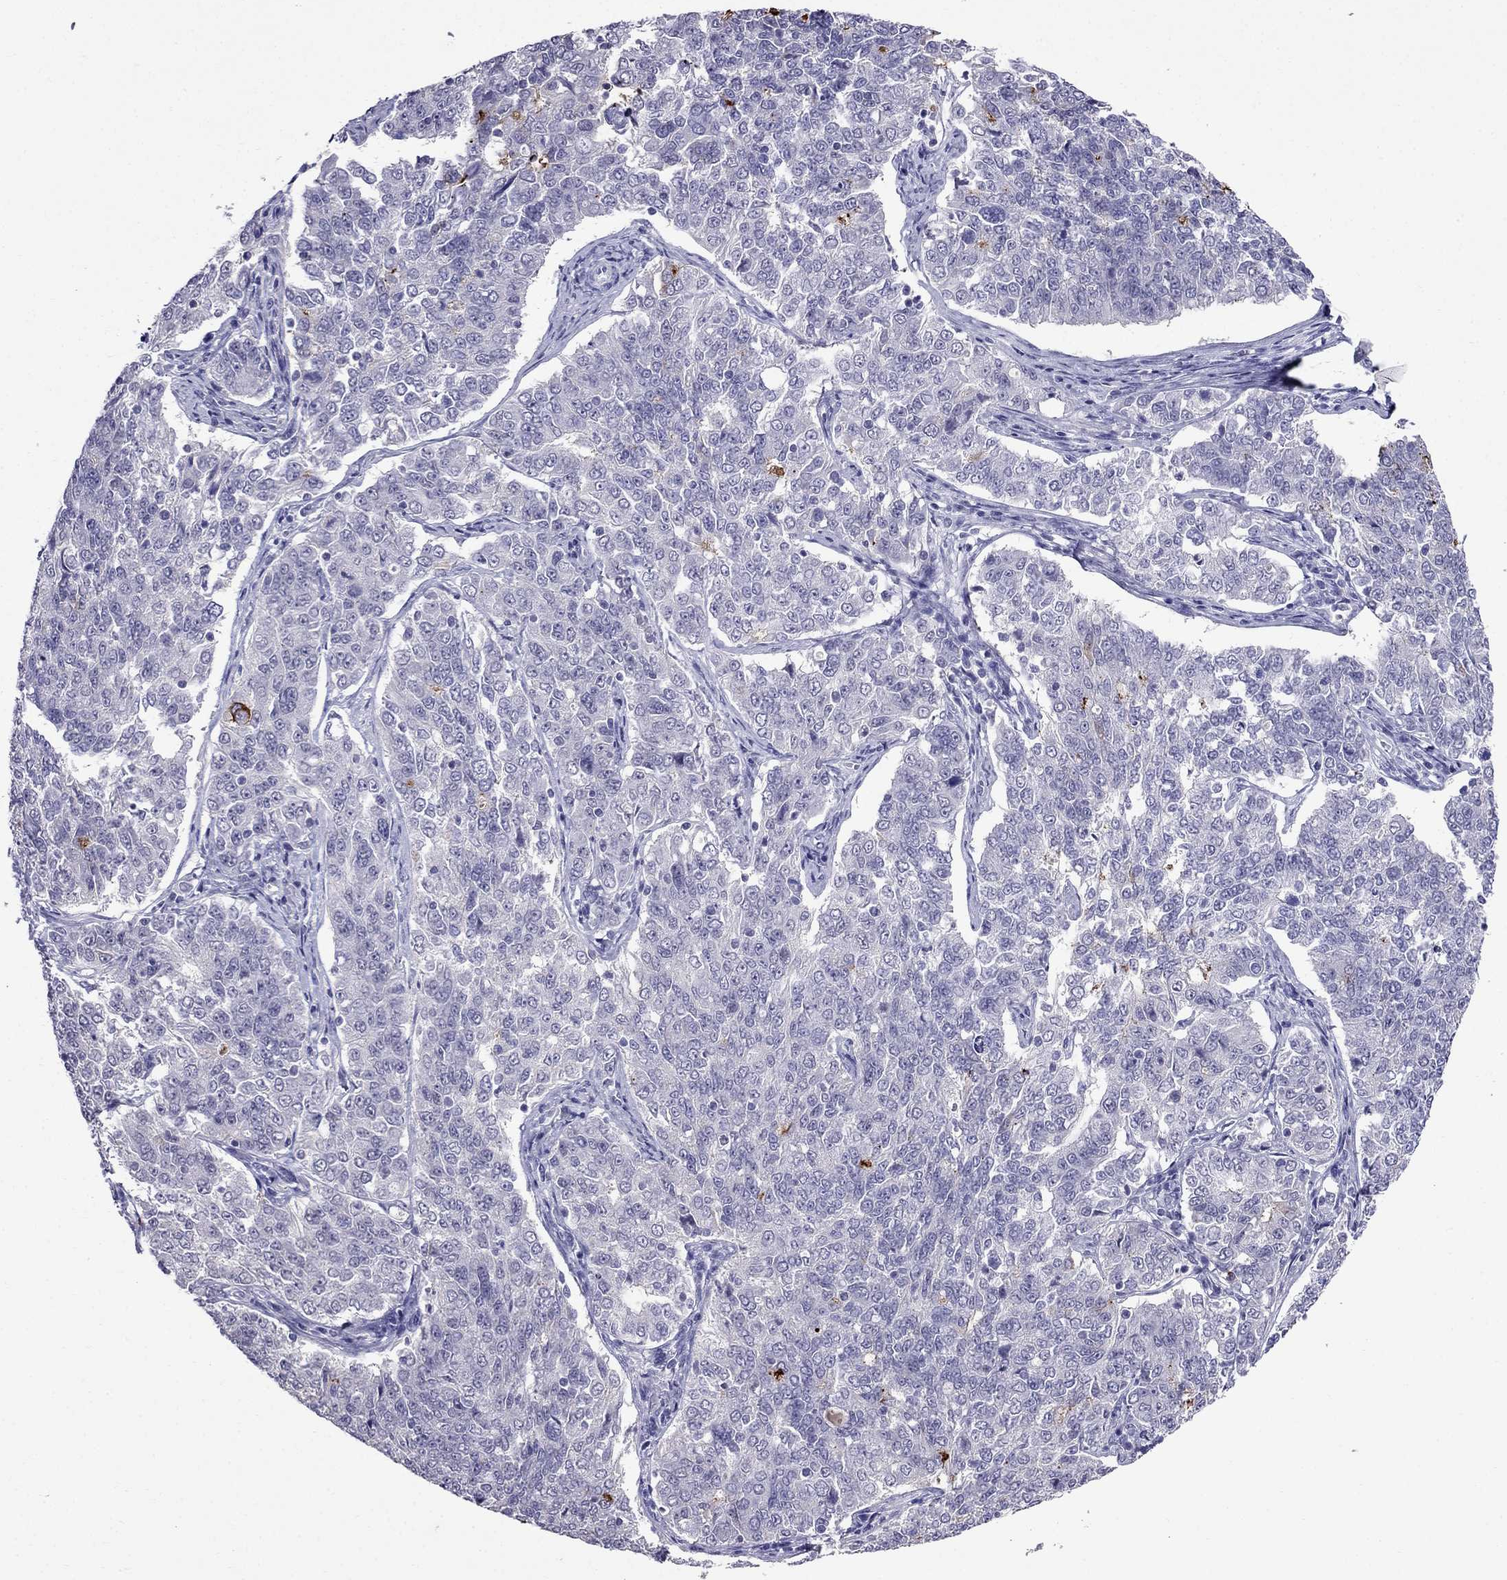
{"staining": {"intensity": "negative", "quantity": "none", "location": "none"}, "tissue": "endometrial cancer", "cell_type": "Tumor cells", "image_type": "cancer", "snomed": [{"axis": "morphology", "description": "Adenocarcinoma, NOS"}, {"axis": "topography", "description": "Endometrium"}], "caption": "Tumor cells are negative for brown protein staining in adenocarcinoma (endometrial). (Stains: DAB immunohistochemistry (IHC) with hematoxylin counter stain, Microscopy: brightfield microscopy at high magnification).", "gene": "OLFM4", "patient": {"sex": "female", "age": 43}}